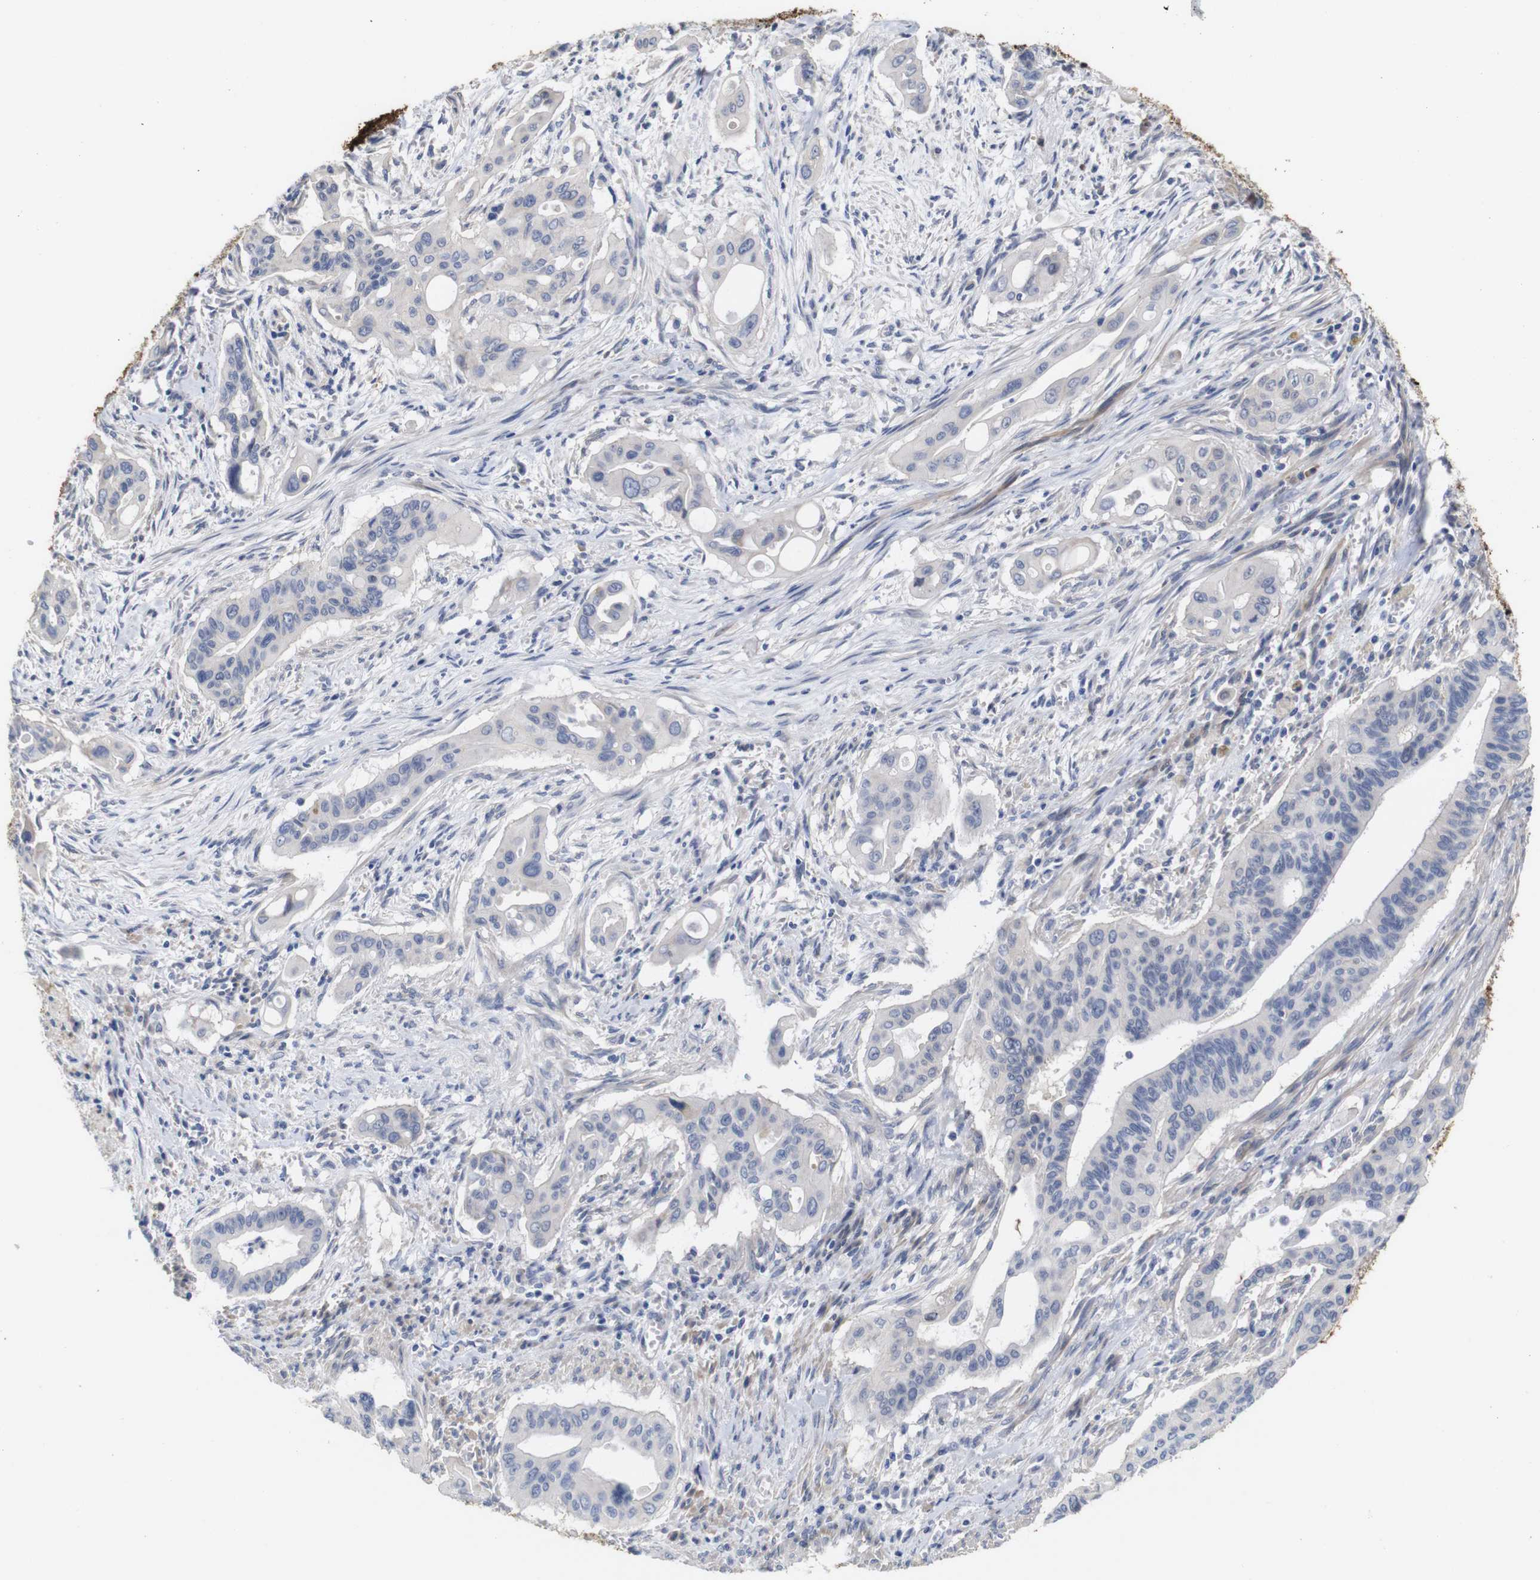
{"staining": {"intensity": "negative", "quantity": "none", "location": "none"}, "tissue": "pancreatic cancer", "cell_type": "Tumor cells", "image_type": "cancer", "snomed": [{"axis": "morphology", "description": "Adenocarcinoma, NOS"}, {"axis": "topography", "description": "Pancreas"}], "caption": "DAB immunohistochemical staining of pancreatic cancer reveals no significant positivity in tumor cells.", "gene": "TCEAL9", "patient": {"sex": "male", "age": 77}}